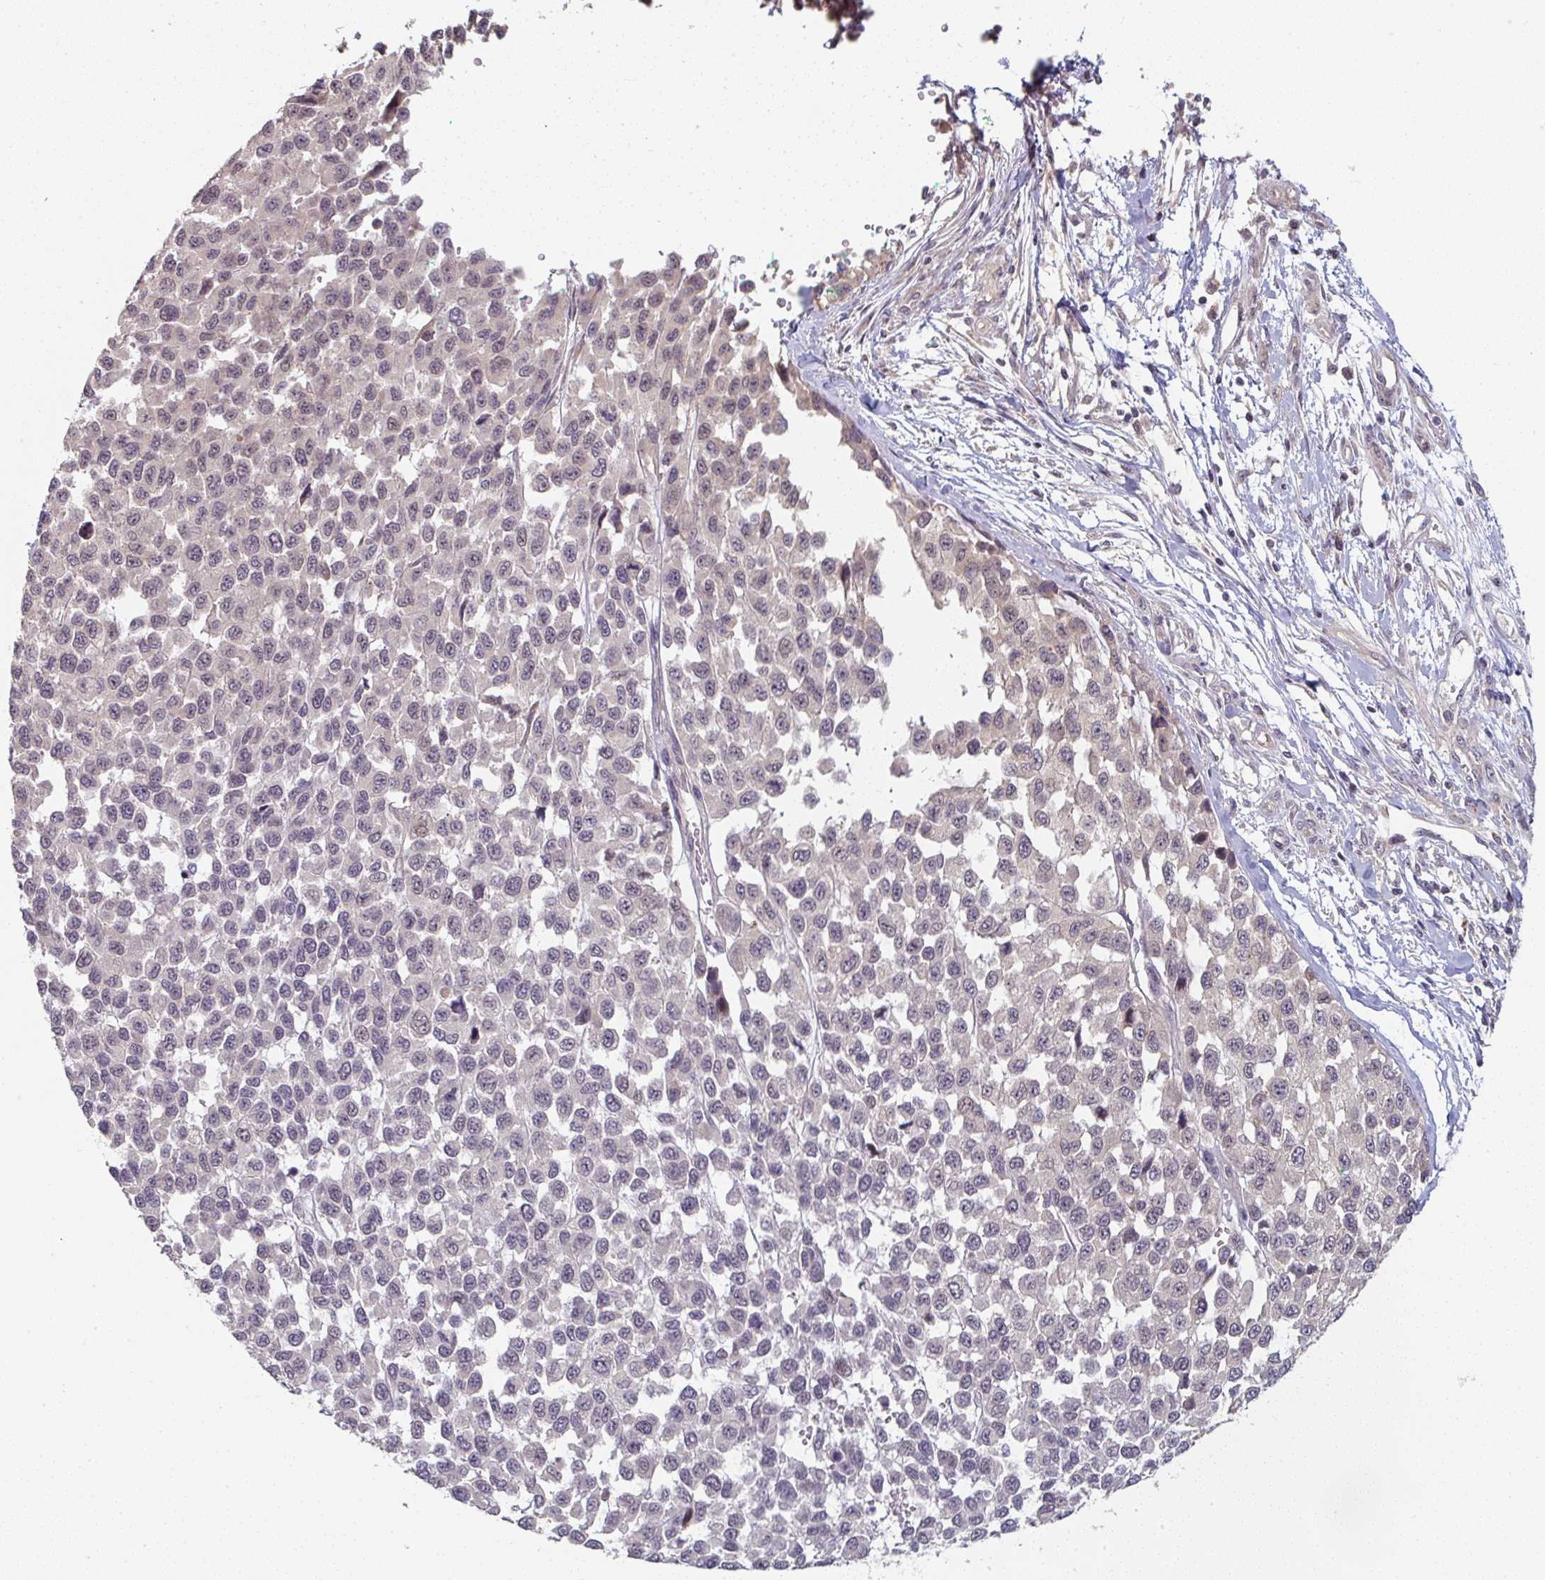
{"staining": {"intensity": "negative", "quantity": "none", "location": "none"}, "tissue": "melanoma", "cell_type": "Tumor cells", "image_type": "cancer", "snomed": [{"axis": "morphology", "description": "Malignant melanoma, NOS"}, {"axis": "topography", "description": "Skin"}], "caption": "There is no significant staining in tumor cells of malignant melanoma. (DAB (3,3'-diaminobenzidine) IHC with hematoxylin counter stain).", "gene": "RANGRF", "patient": {"sex": "male", "age": 62}}